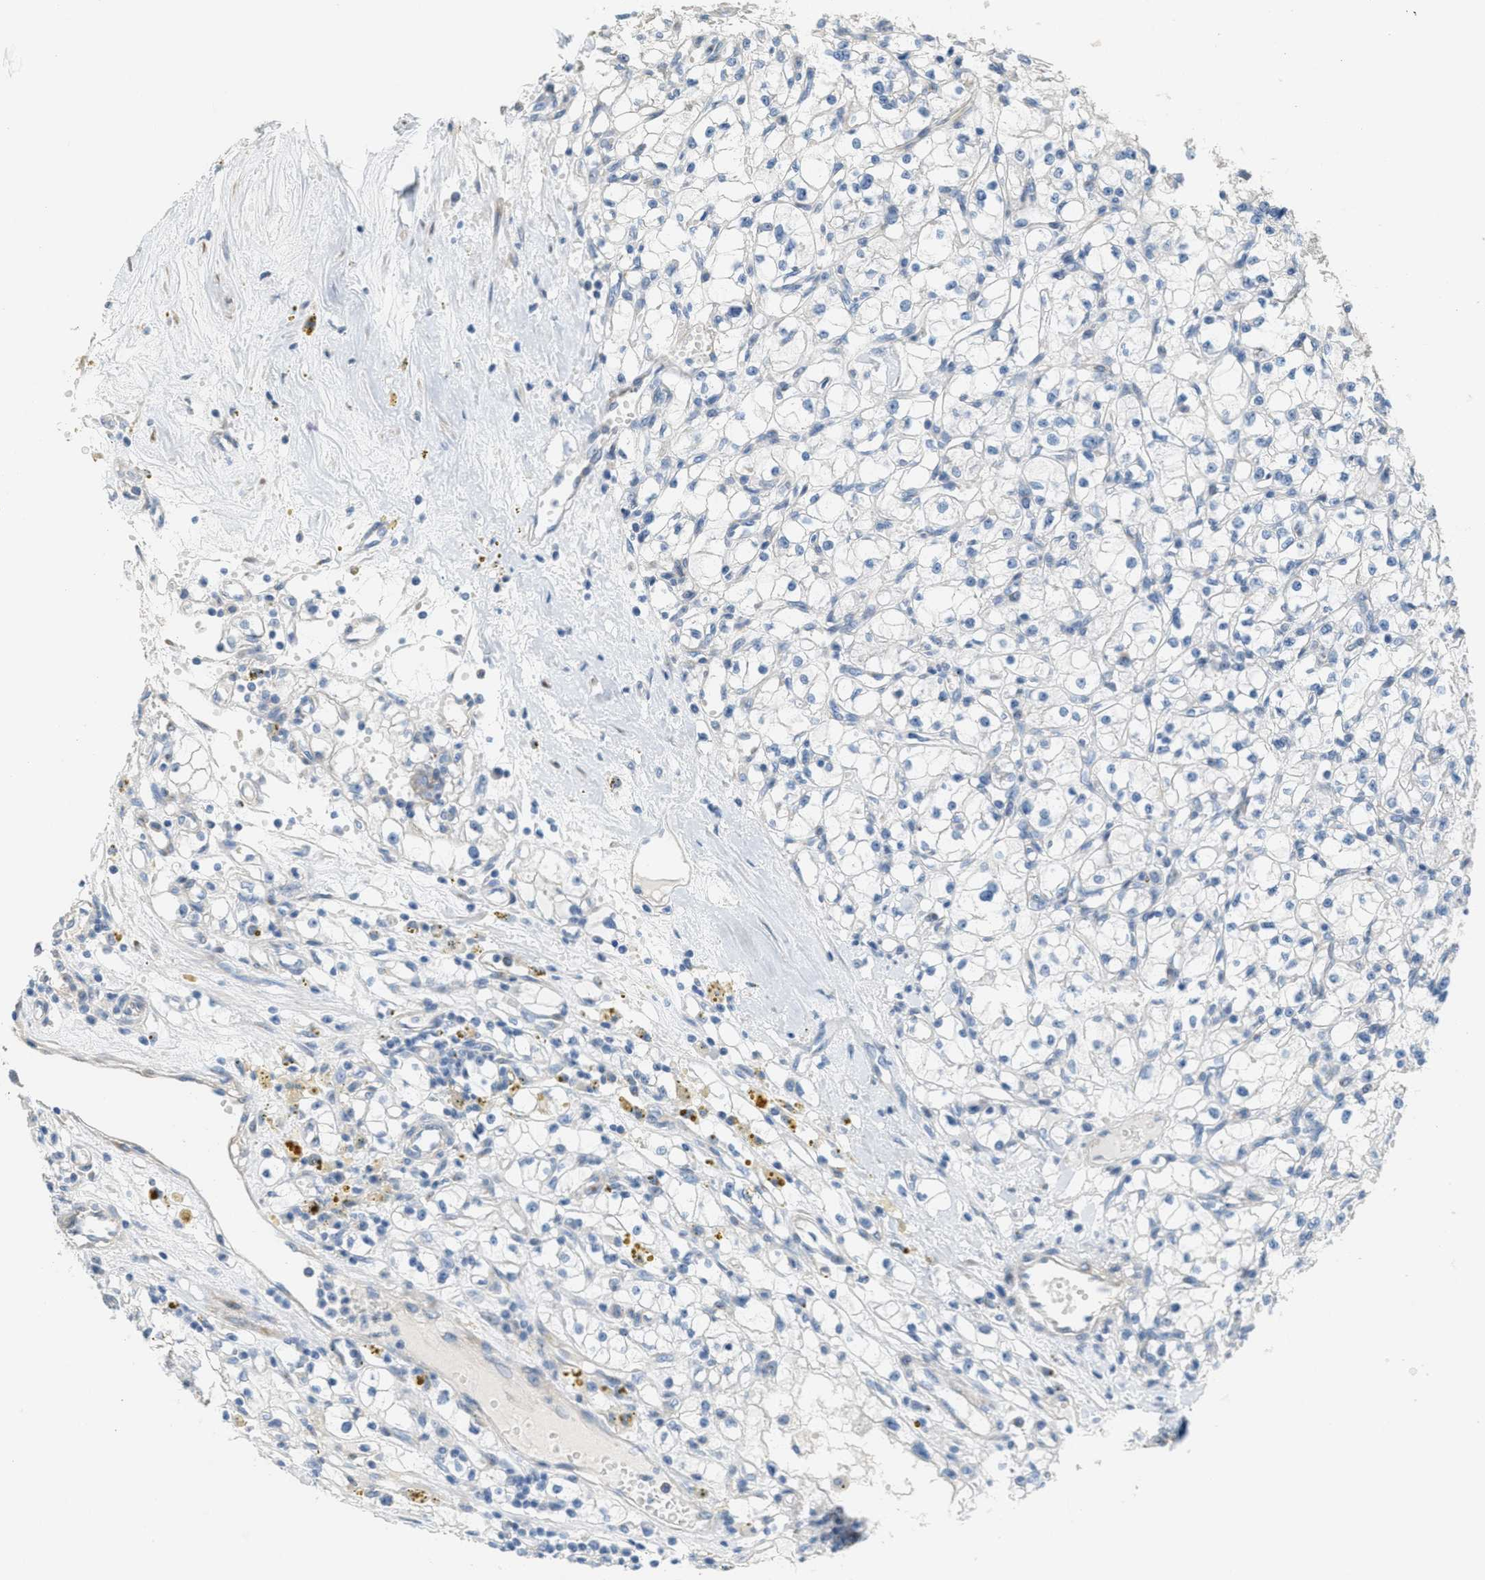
{"staining": {"intensity": "negative", "quantity": "none", "location": "none"}, "tissue": "renal cancer", "cell_type": "Tumor cells", "image_type": "cancer", "snomed": [{"axis": "morphology", "description": "Adenocarcinoma, NOS"}, {"axis": "topography", "description": "Kidney"}], "caption": "This is an IHC histopathology image of human renal cancer. There is no positivity in tumor cells.", "gene": "ADCY5", "patient": {"sex": "male", "age": 56}}